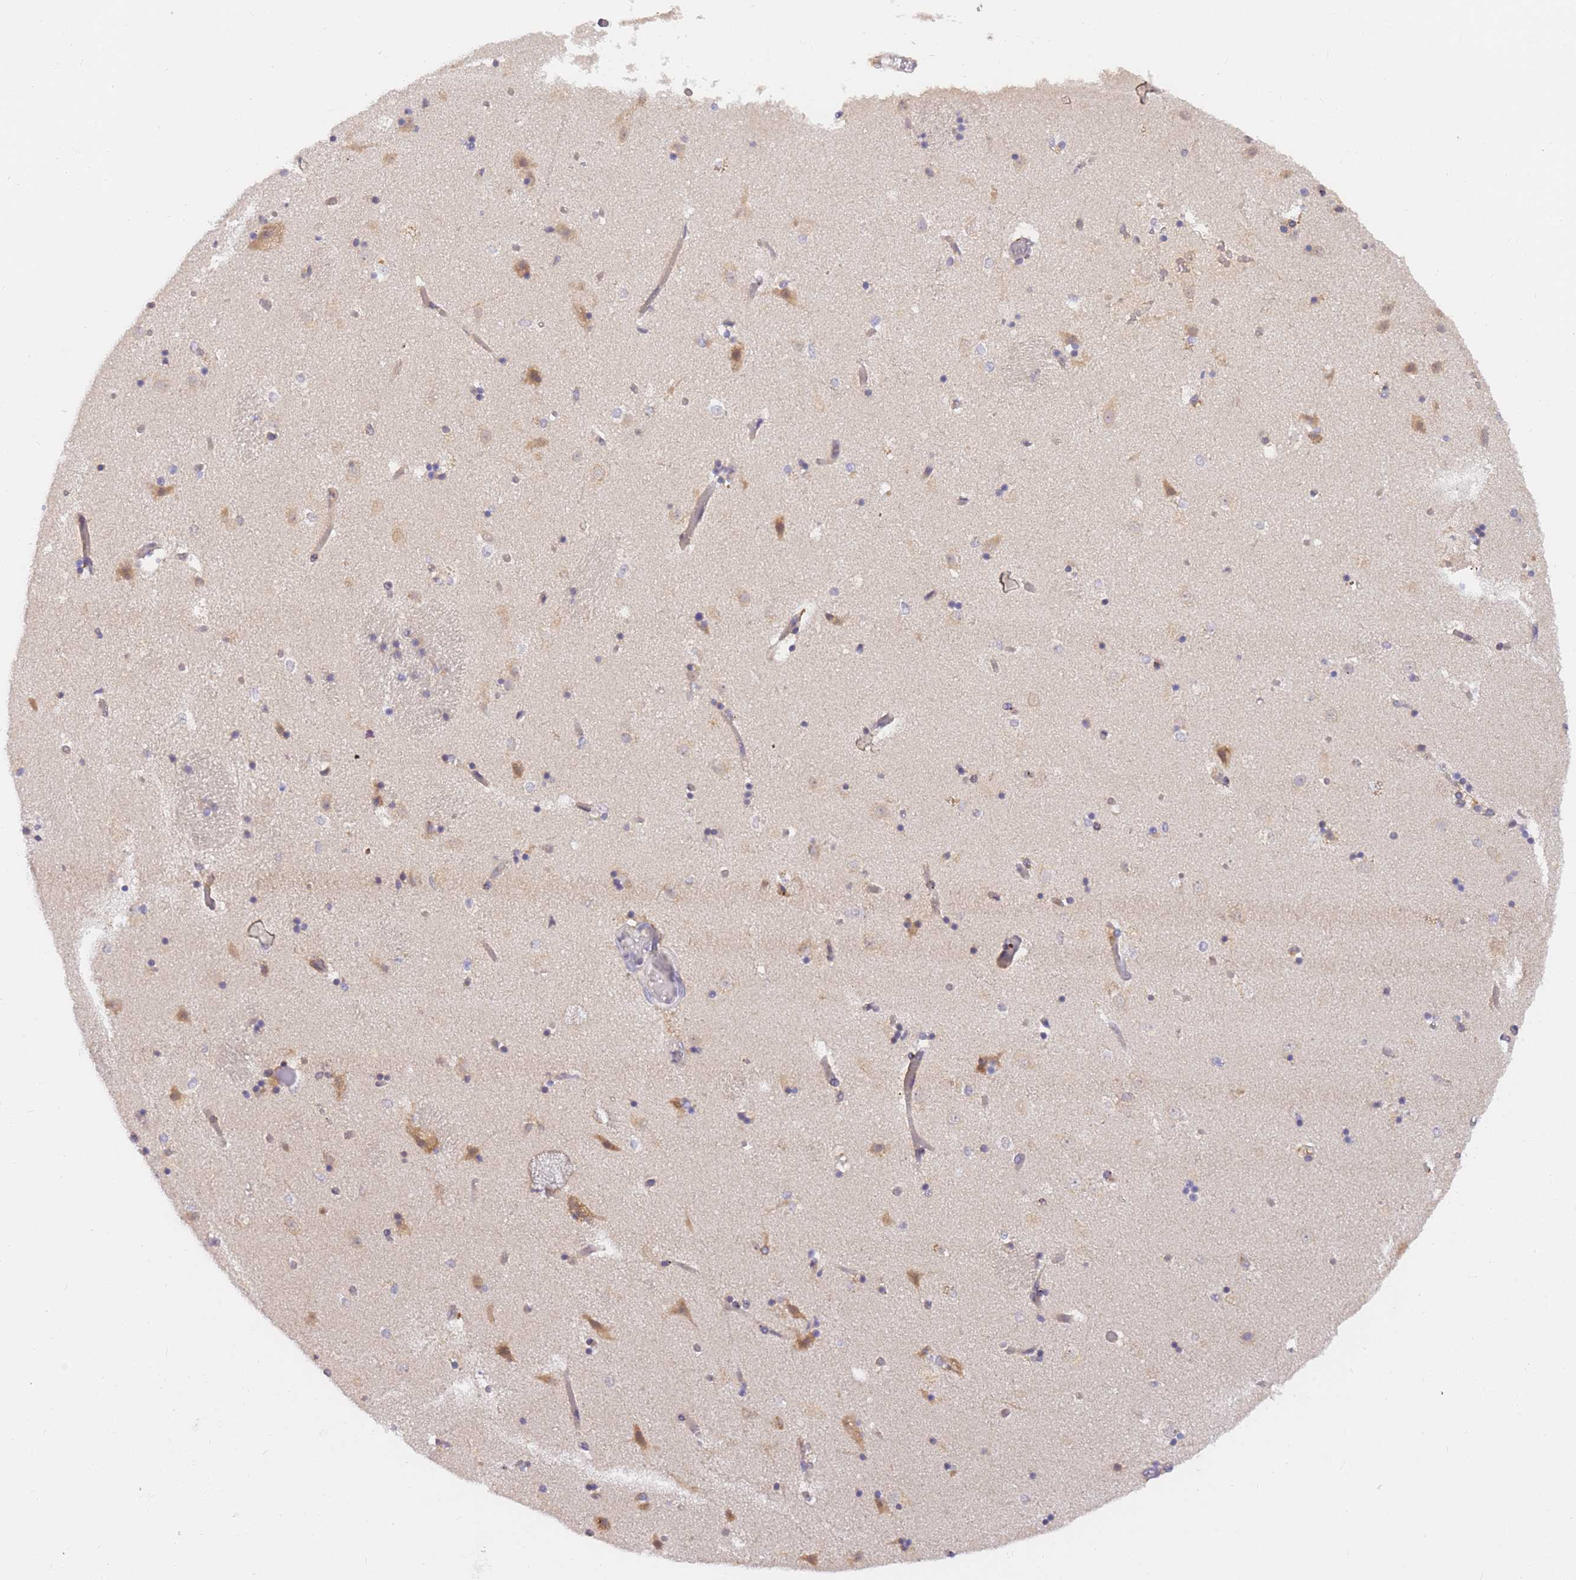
{"staining": {"intensity": "negative", "quantity": "none", "location": "none"}, "tissue": "caudate", "cell_type": "Glial cells", "image_type": "normal", "snomed": [{"axis": "morphology", "description": "Normal tissue, NOS"}, {"axis": "topography", "description": "Lateral ventricle wall"}], "caption": "Immunohistochemical staining of unremarkable caudate displays no significant expression in glial cells. Nuclei are stained in blue.", "gene": "ZNF577", "patient": {"sex": "female", "age": 52}}